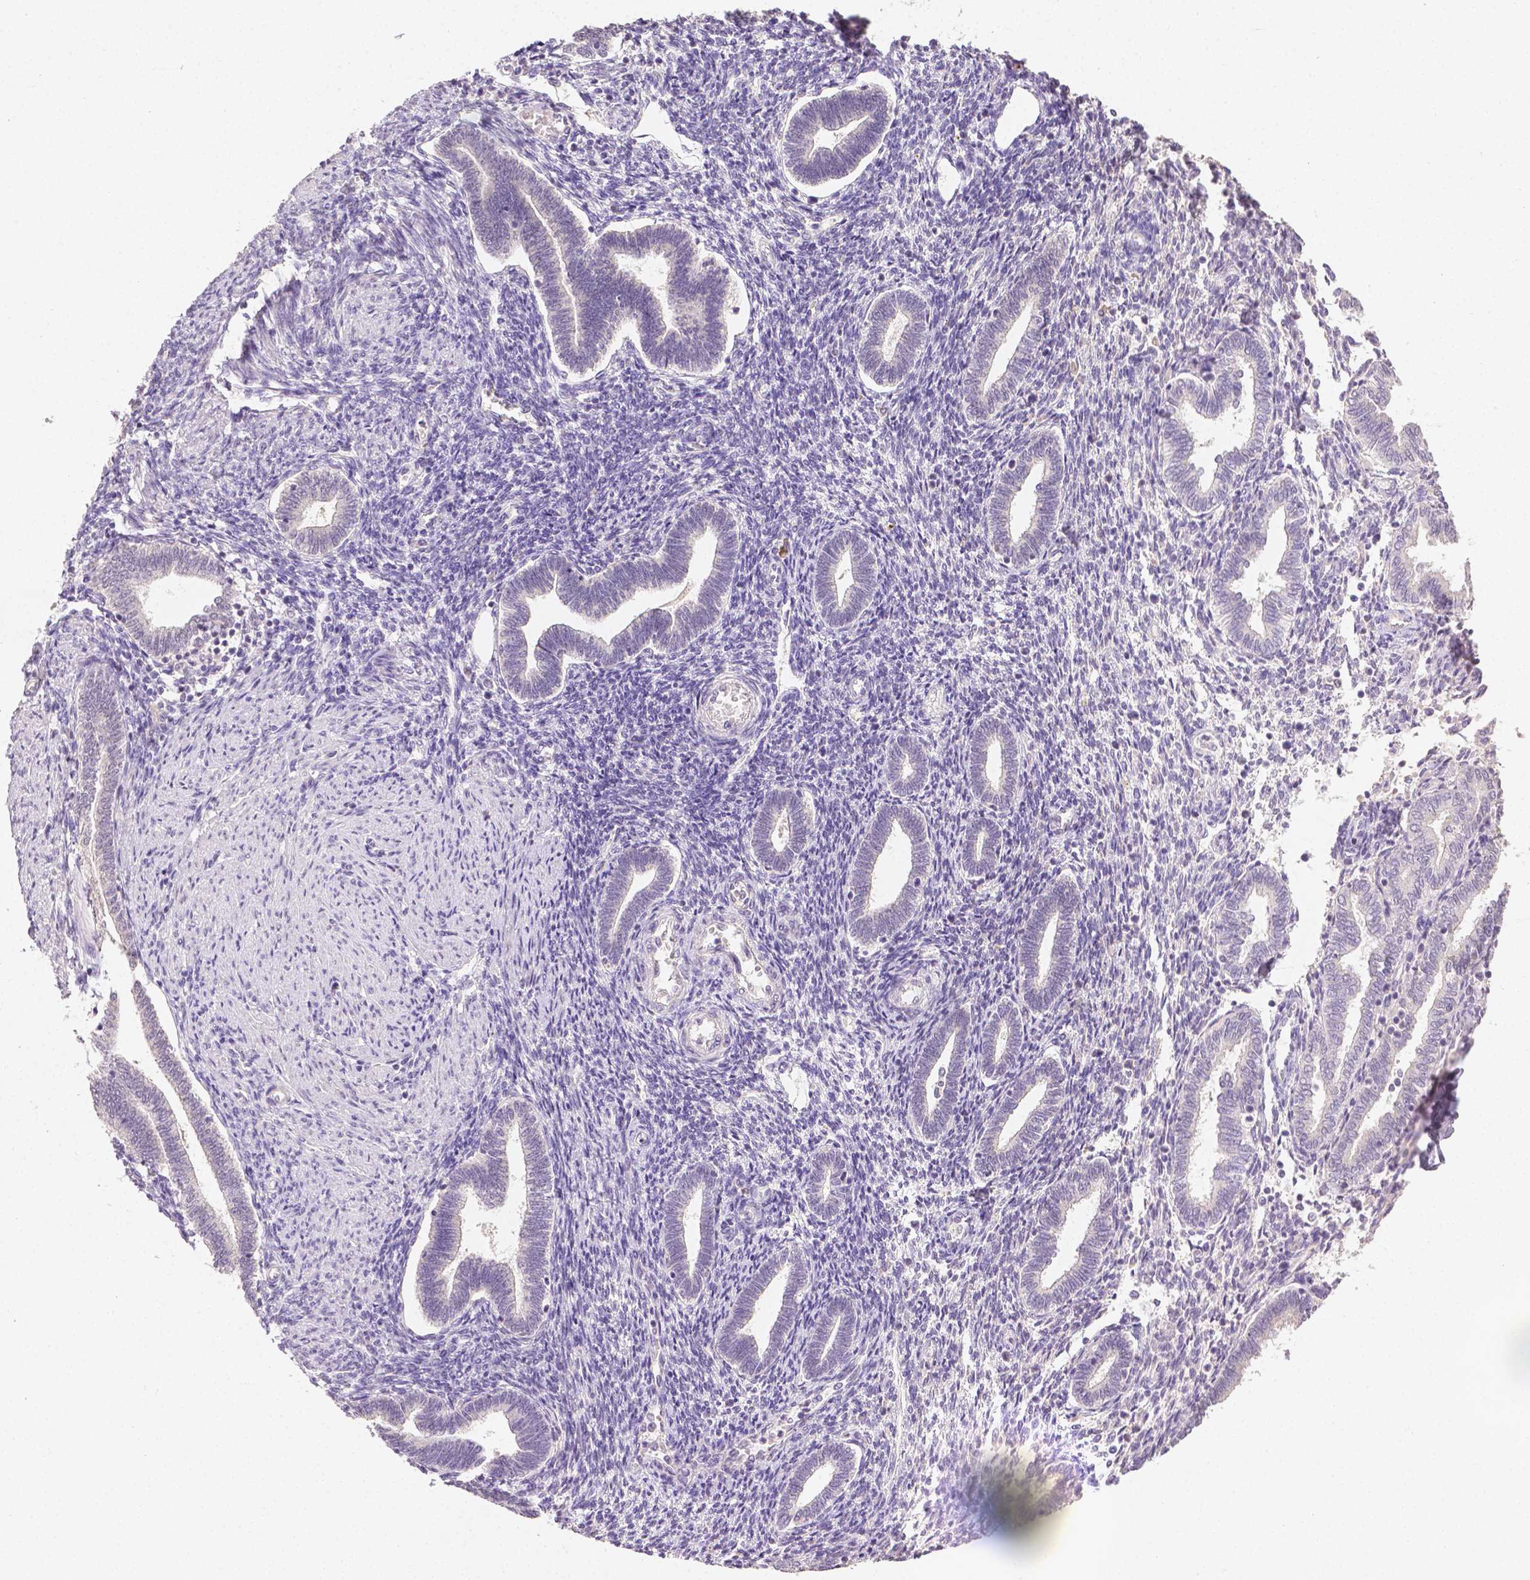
{"staining": {"intensity": "negative", "quantity": "none", "location": "none"}, "tissue": "endometrium", "cell_type": "Cells in endometrial stroma", "image_type": "normal", "snomed": [{"axis": "morphology", "description": "Normal tissue, NOS"}, {"axis": "topography", "description": "Endometrium"}], "caption": "High power microscopy histopathology image of an immunohistochemistry (IHC) photomicrograph of unremarkable endometrium, revealing no significant staining in cells in endometrial stroma.", "gene": "TGM1", "patient": {"sex": "female", "age": 42}}